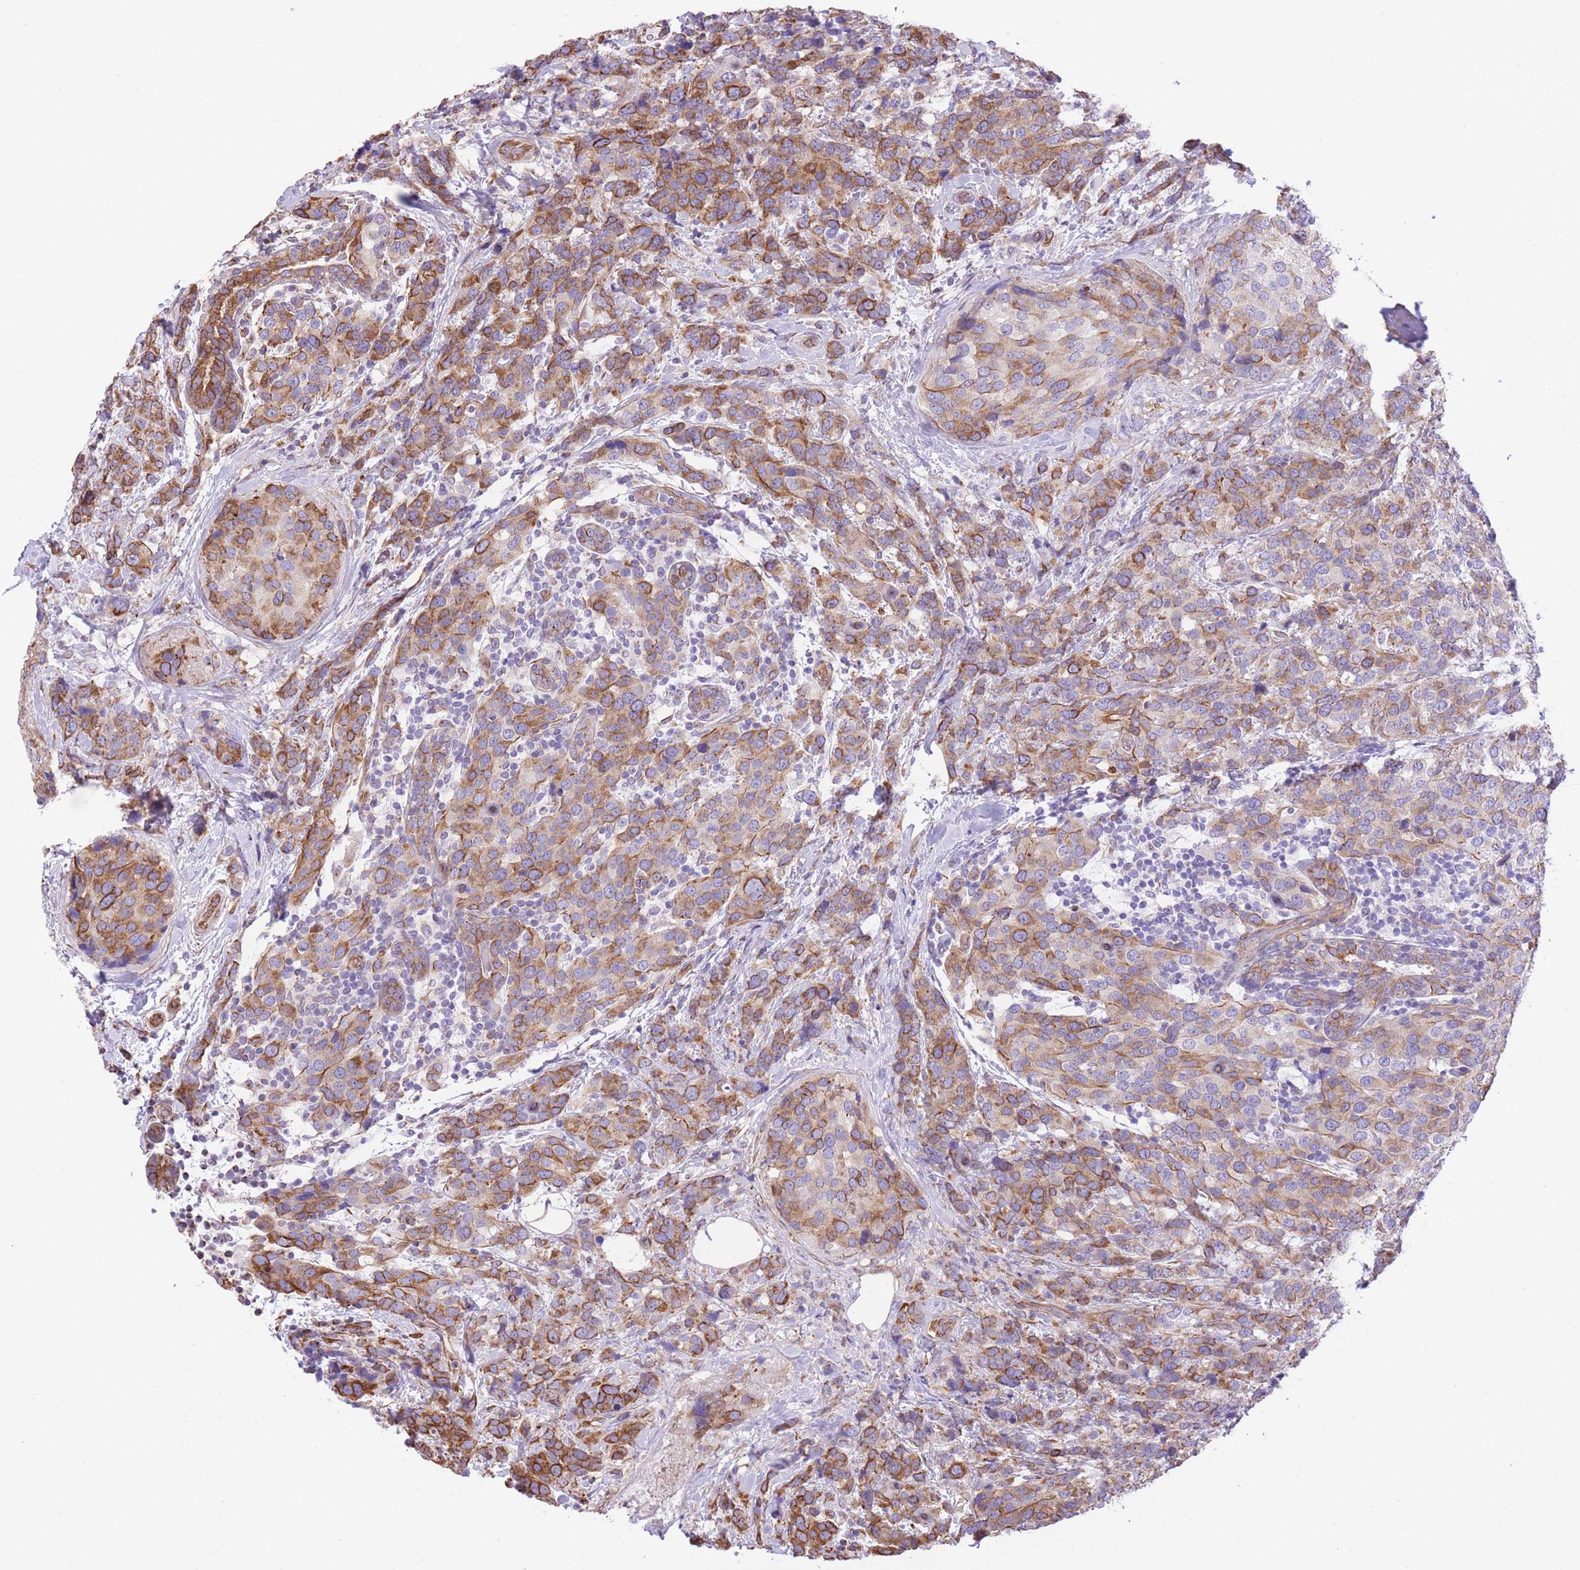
{"staining": {"intensity": "moderate", "quantity": ">75%", "location": "cytoplasmic/membranous"}, "tissue": "breast cancer", "cell_type": "Tumor cells", "image_type": "cancer", "snomed": [{"axis": "morphology", "description": "Lobular carcinoma"}, {"axis": "topography", "description": "Breast"}], "caption": "Breast lobular carcinoma stained for a protein (brown) shows moderate cytoplasmic/membranous positive positivity in approximately >75% of tumor cells.", "gene": "RHOU", "patient": {"sex": "female", "age": 59}}